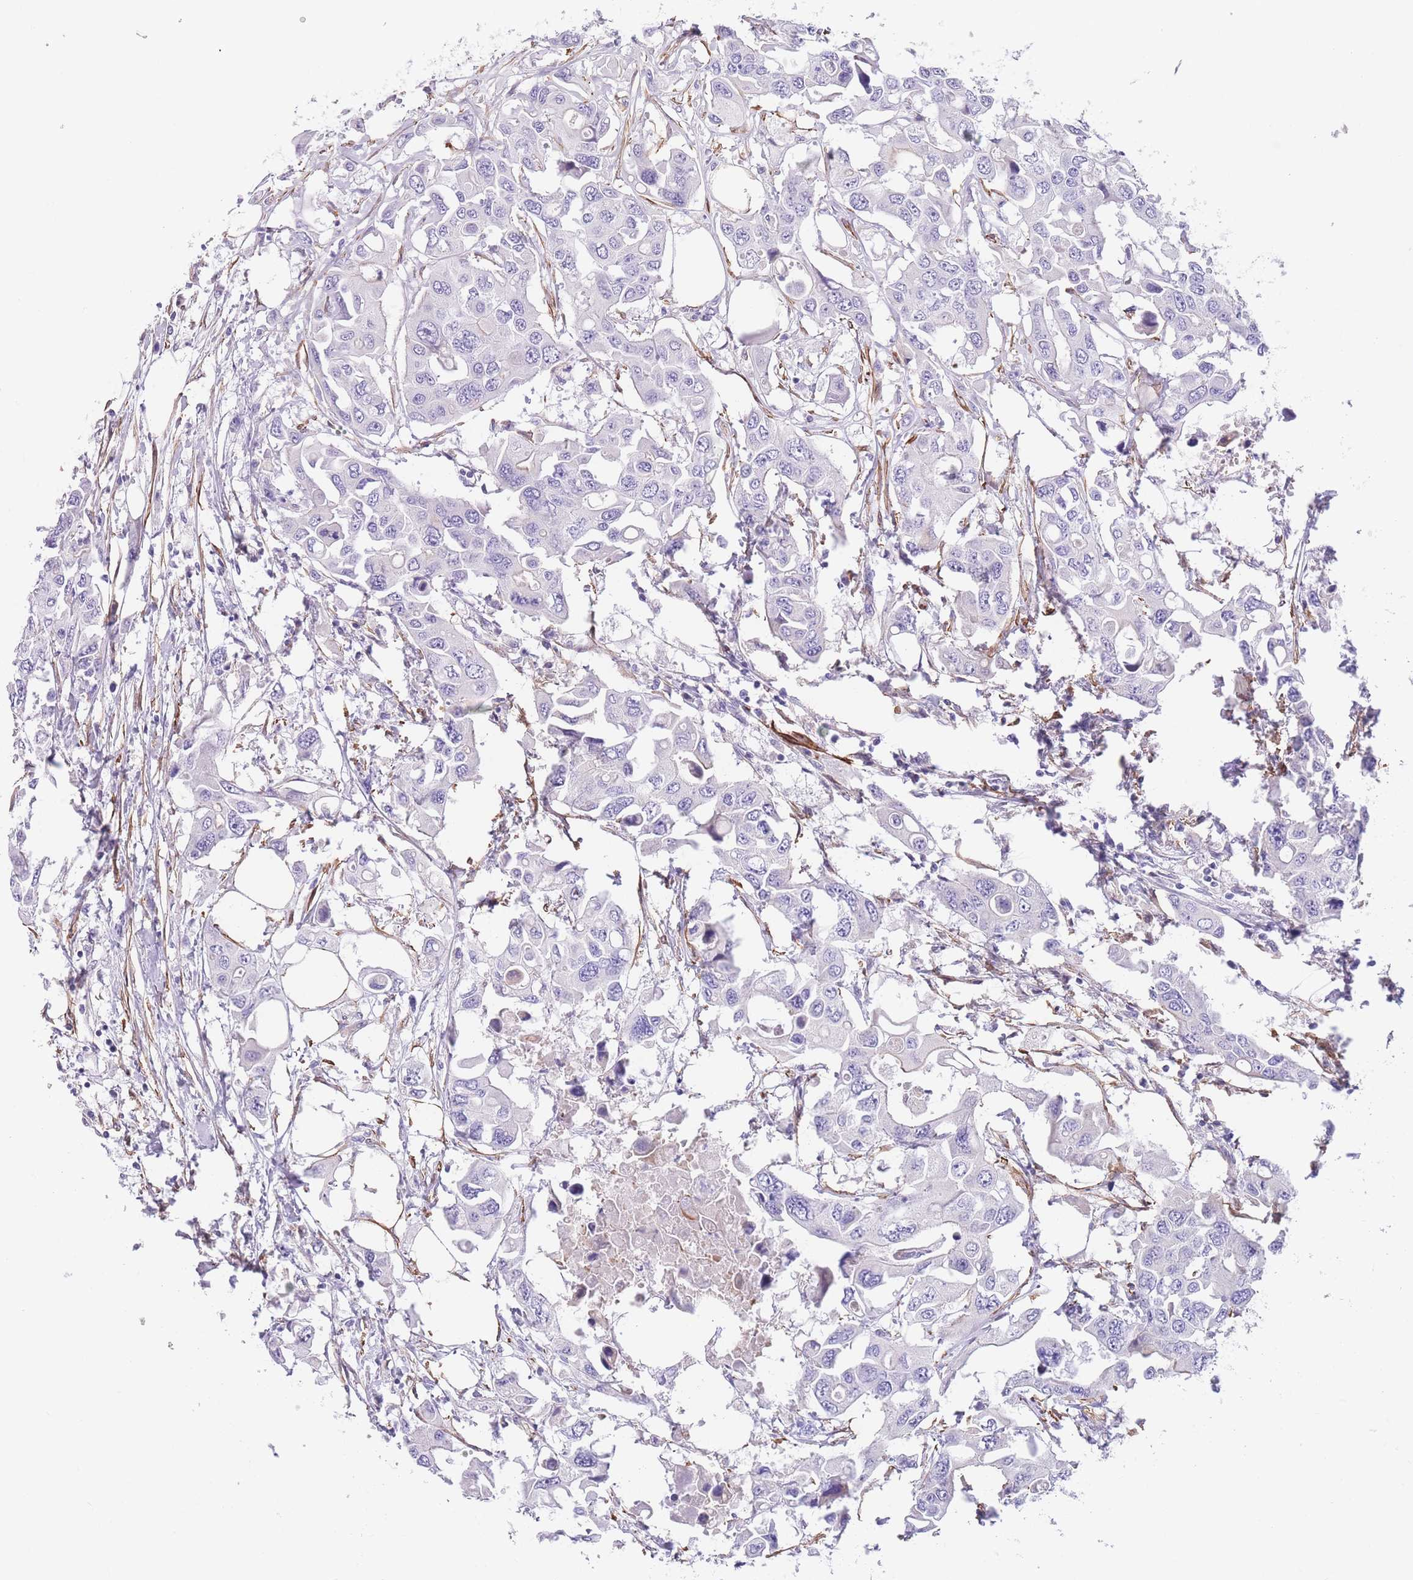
{"staining": {"intensity": "negative", "quantity": "none", "location": "none"}, "tissue": "colorectal cancer", "cell_type": "Tumor cells", "image_type": "cancer", "snomed": [{"axis": "morphology", "description": "Adenocarcinoma, NOS"}, {"axis": "topography", "description": "Colon"}], "caption": "The histopathology image exhibits no significant expression in tumor cells of adenocarcinoma (colorectal).", "gene": "FAM124A", "patient": {"sex": "male", "age": 77}}